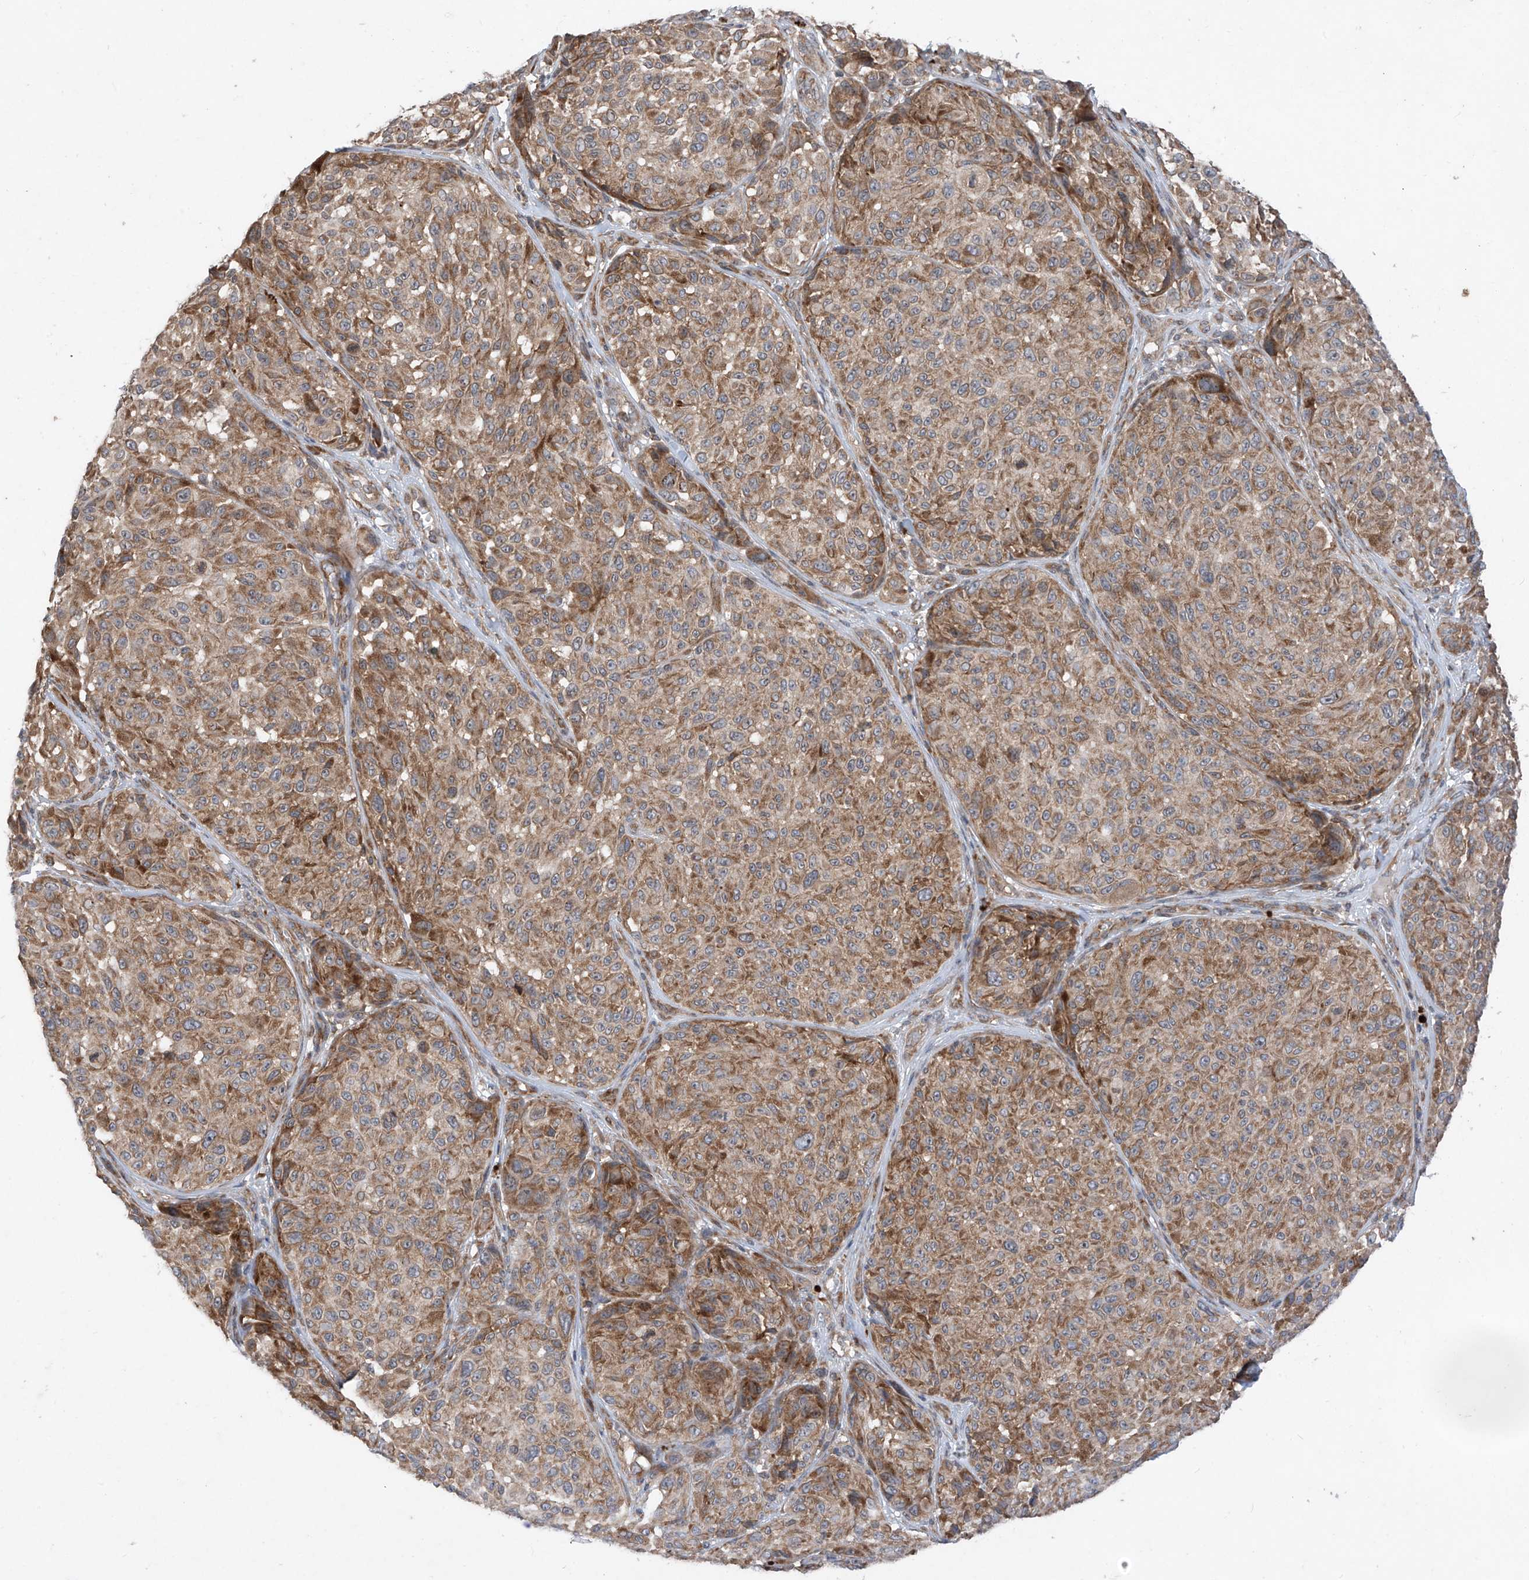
{"staining": {"intensity": "moderate", "quantity": ">75%", "location": "cytoplasmic/membranous"}, "tissue": "melanoma", "cell_type": "Tumor cells", "image_type": "cancer", "snomed": [{"axis": "morphology", "description": "Malignant melanoma, NOS"}, {"axis": "topography", "description": "Skin"}], "caption": "The micrograph displays a brown stain indicating the presence of a protein in the cytoplasmic/membranous of tumor cells in melanoma. Immunohistochemistry (ihc) stains the protein of interest in brown and the nuclei are stained blue.", "gene": "RPL34", "patient": {"sex": "male", "age": 83}}